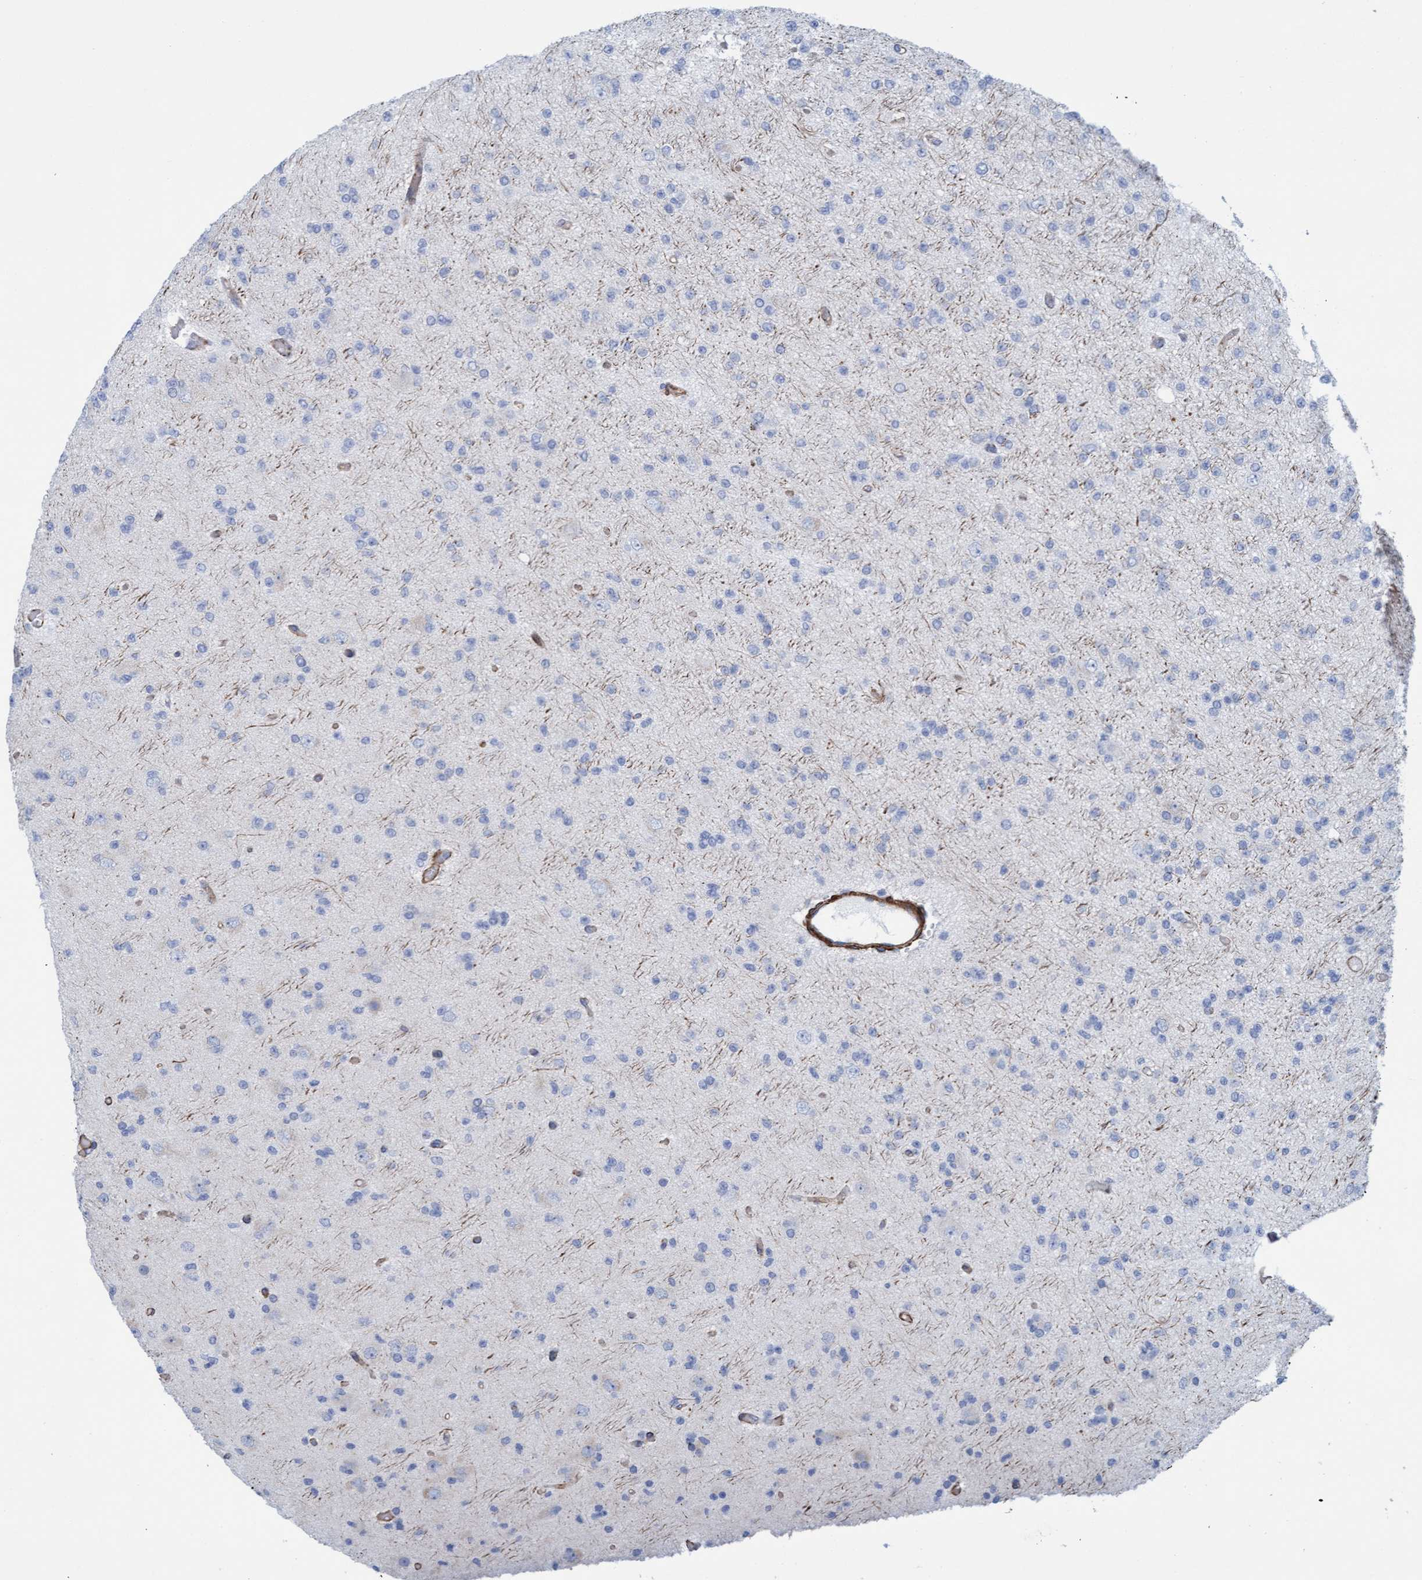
{"staining": {"intensity": "negative", "quantity": "none", "location": "none"}, "tissue": "glioma", "cell_type": "Tumor cells", "image_type": "cancer", "snomed": [{"axis": "morphology", "description": "Glioma, malignant, Low grade"}, {"axis": "topography", "description": "Brain"}], "caption": "Tumor cells show no significant protein expression in glioma. (DAB (3,3'-diaminobenzidine) IHC, high magnification).", "gene": "MTFR1", "patient": {"sex": "female", "age": 22}}